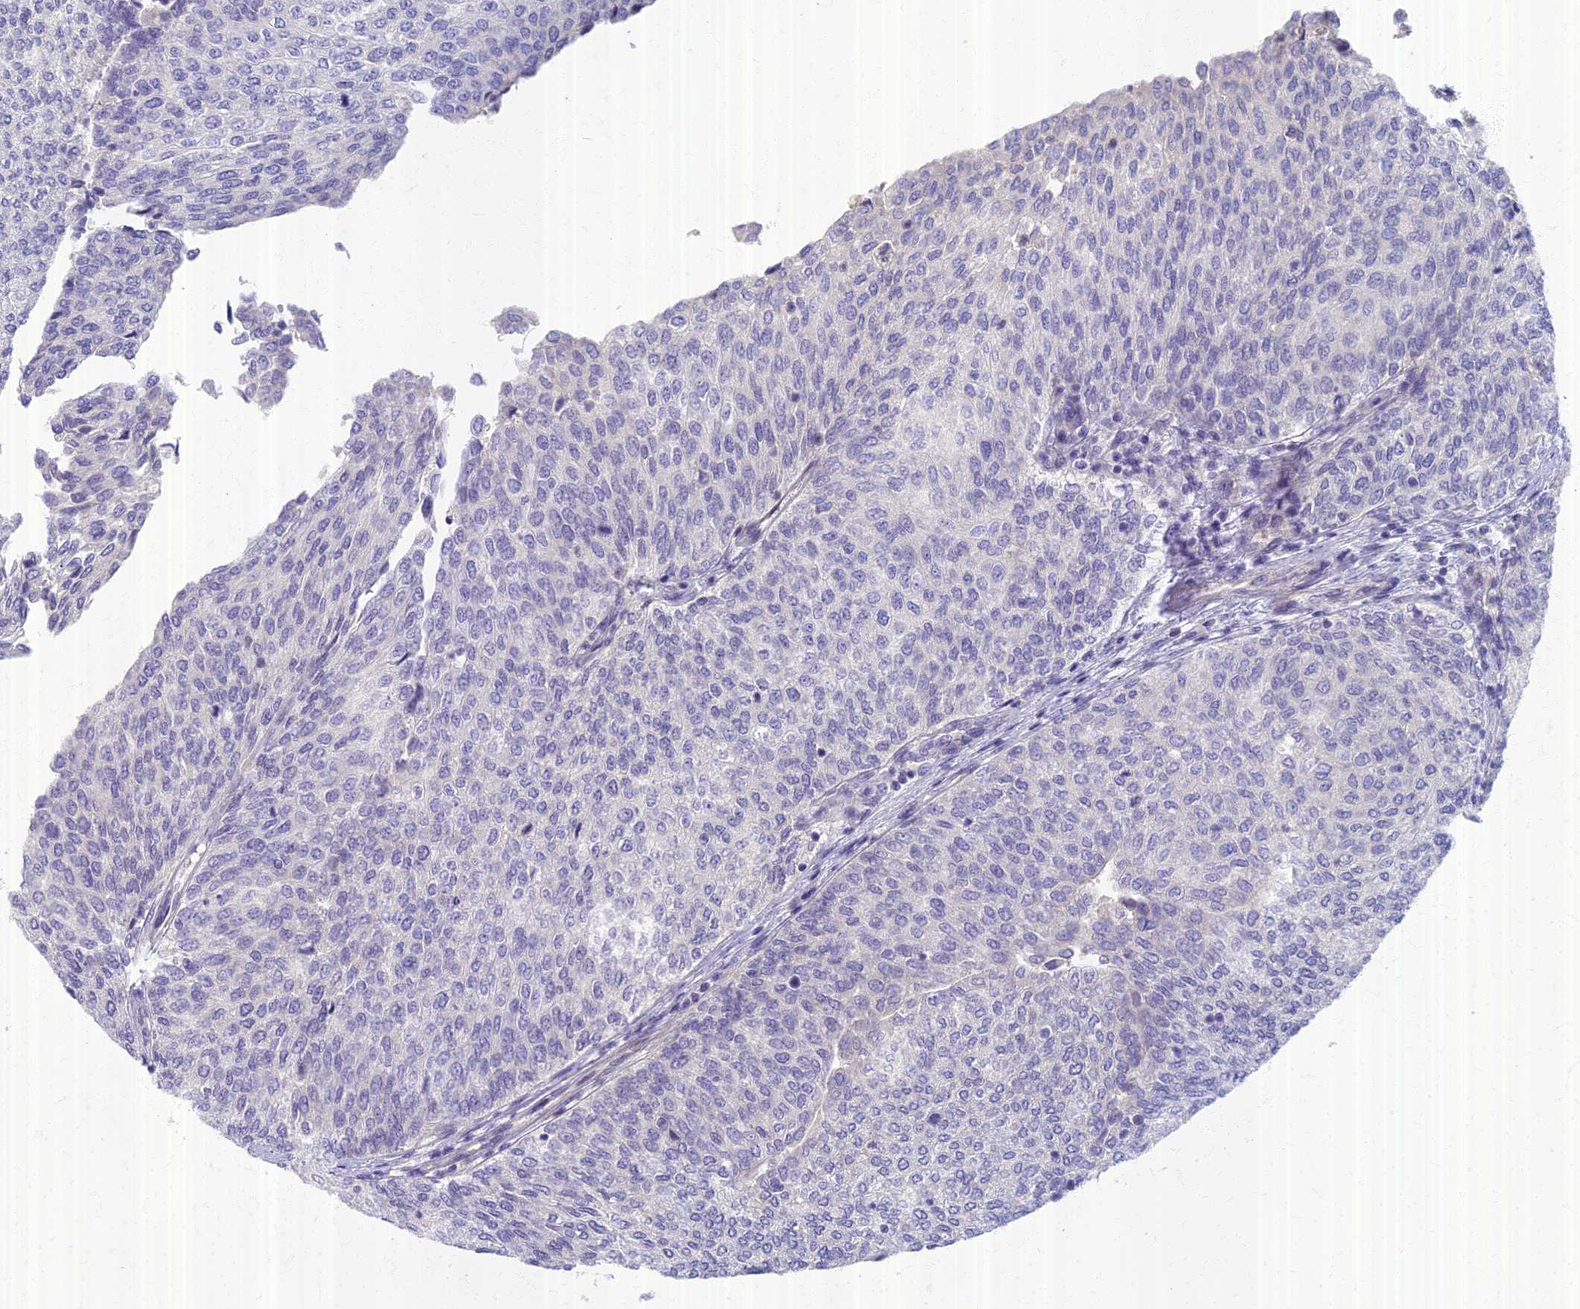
{"staining": {"intensity": "negative", "quantity": "none", "location": "none"}, "tissue": "urothelial cancer", "cell_type": "Tumor cells", "image_type": "cancer", "snomed": [{"axis": "morphology", "description": "Urothelial carcinoma, Low grade"}, {"axis": "topography", "description": "Urinary bladder"}], "caption": "High magnification brightfield microscopy of low-grade urothelial carcinoma stained with DAB (3,3'-diaminobenzidine) (brown) and counterstained with hematoxylin (blue): tumor cells show no significant positivity.", "gene": "AP4E1", "patient": {"sex": "female", "age": 79}}